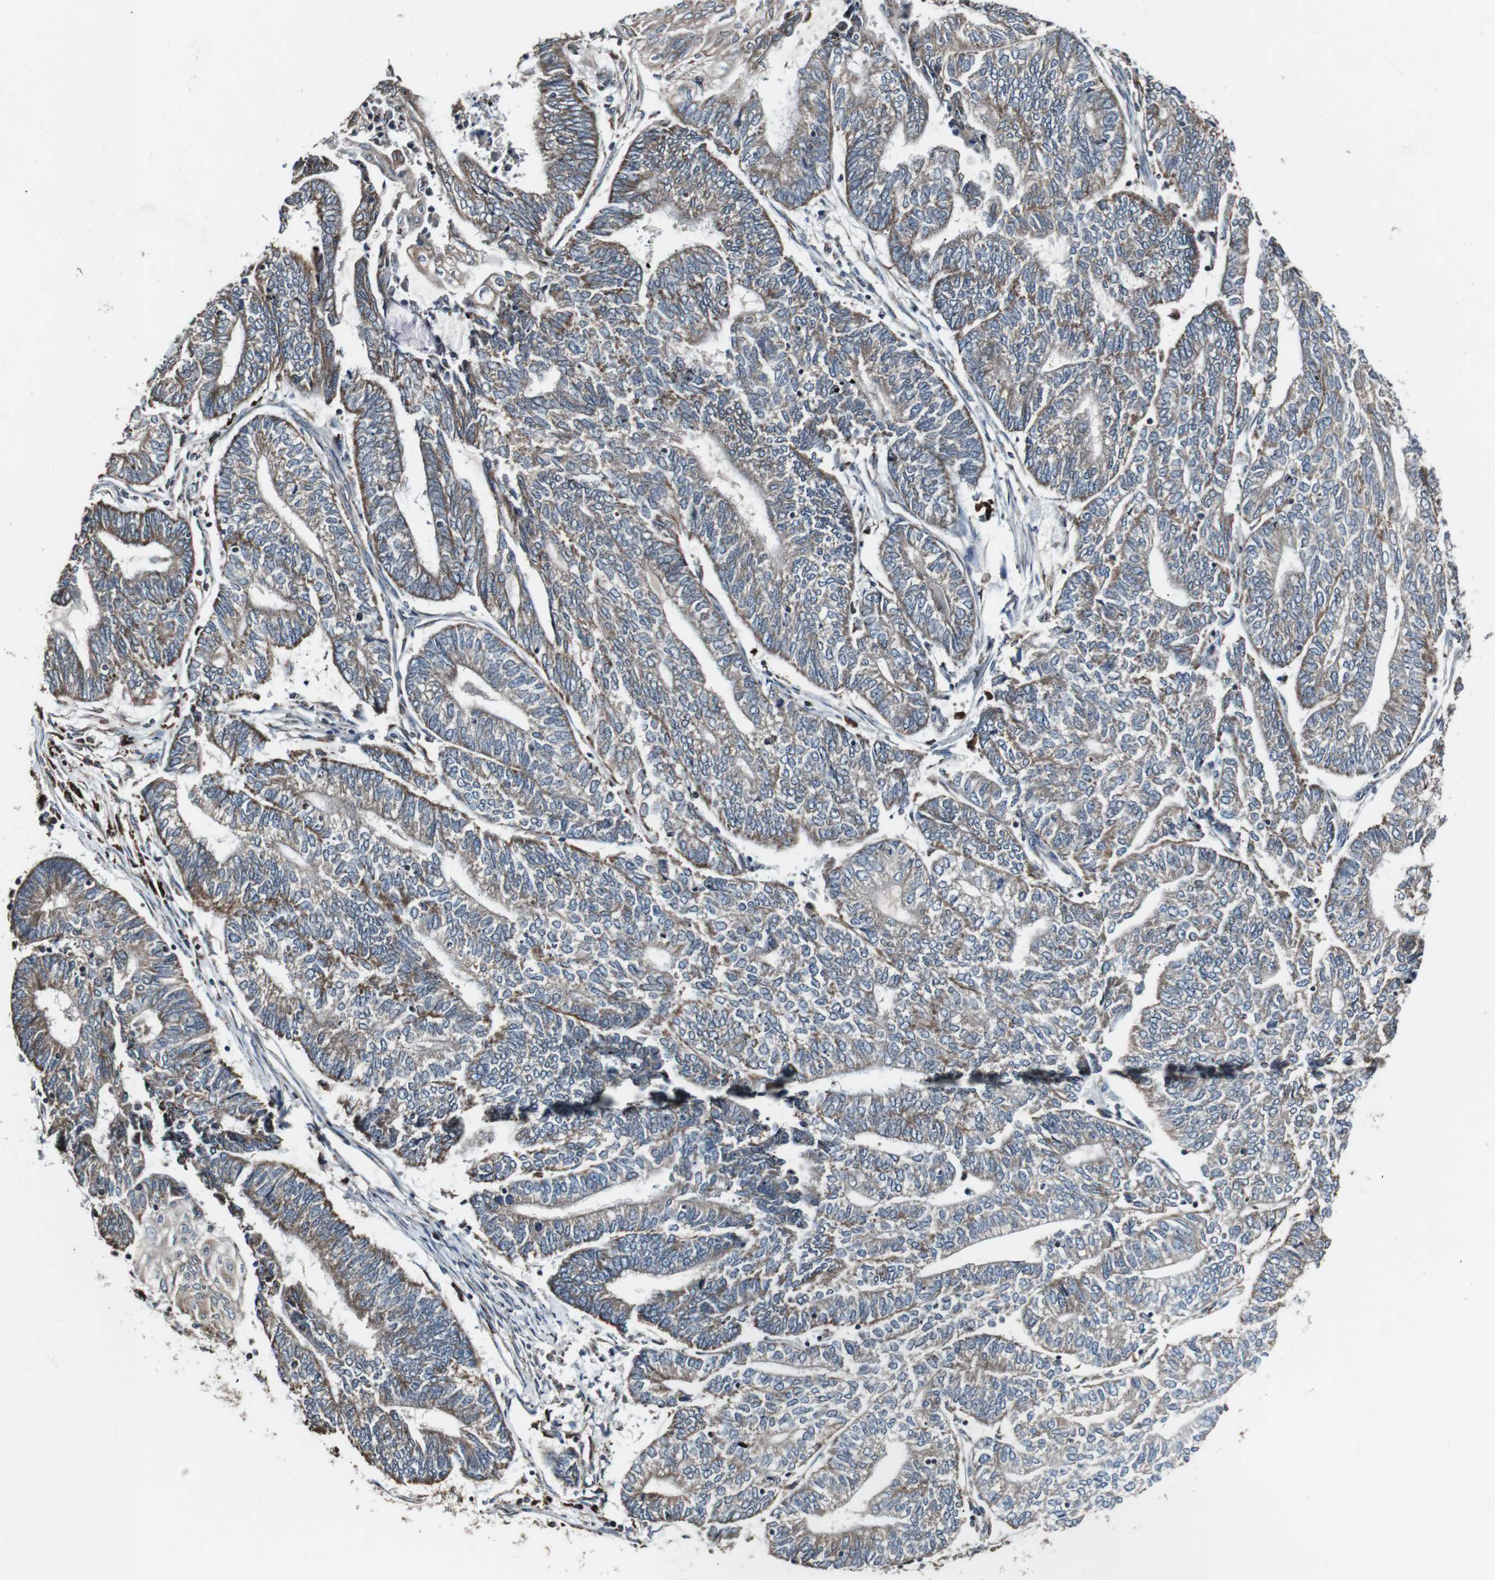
{"staining": {"intensity": "moderate", "quantity": "<25%", "location": "cytoplasmic/membranous"}, "tissue": "endometrial cancer", "cell_type": "Tumor cells", "image_type": "cancer", "snomed": [{"axis": "morphology", "description": "Adenocarcinoma, NOS"}, {"axis": "topography", "description": "Uterus"}, {"axis": "topography", "description": "Endometrium"}], "caption": "A histopathology image showing moderate cytoplasmic/membranous expression in approximately <25% of tumor cells in adenocarcinoma (endometrial), as visualized by brown immunohistochemical staining.", "gene": "CISD2", "patient": {"sex": "female", "age": 70}}